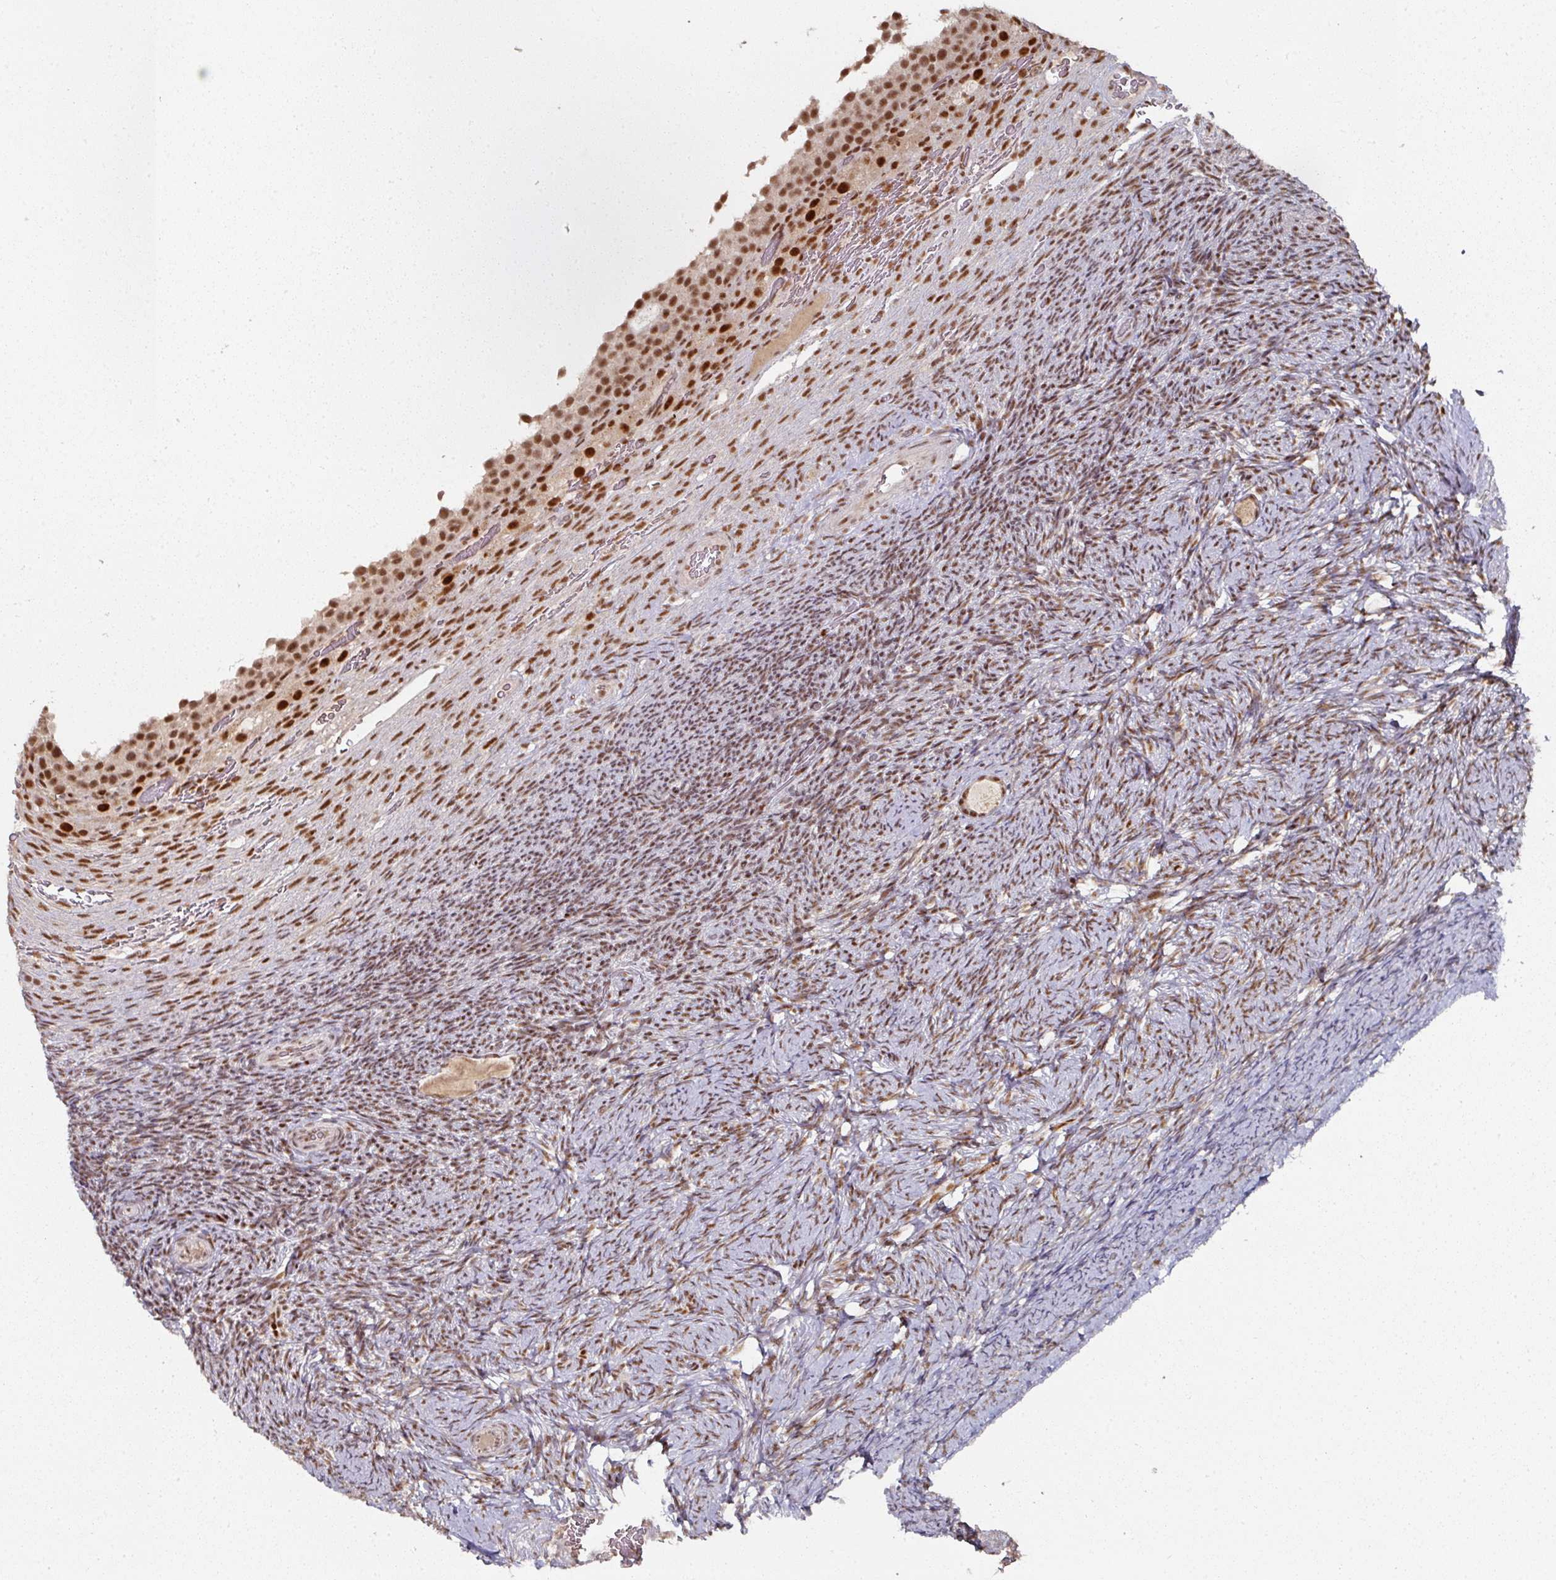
{"staining": {"intensity": "strong", "quantity": ">75%", "location": "nuclear"}, "tissue": "ovary", "cell_type": "Follicle cells", "image_type": "normal", "snomed": [{"axis": "morphology", "description": "Normal tissue, NOS"}, {"axis": "topography", "description": "Ovary"}], "caption": "Immunohistochemical staining of unremarkable human ovary shows >75% levels of strong nuclear protein positivity in about >75% of follicle cells.", "gene": "ENSG00000289690", "patient": {"sex": "female", "age": 34}}